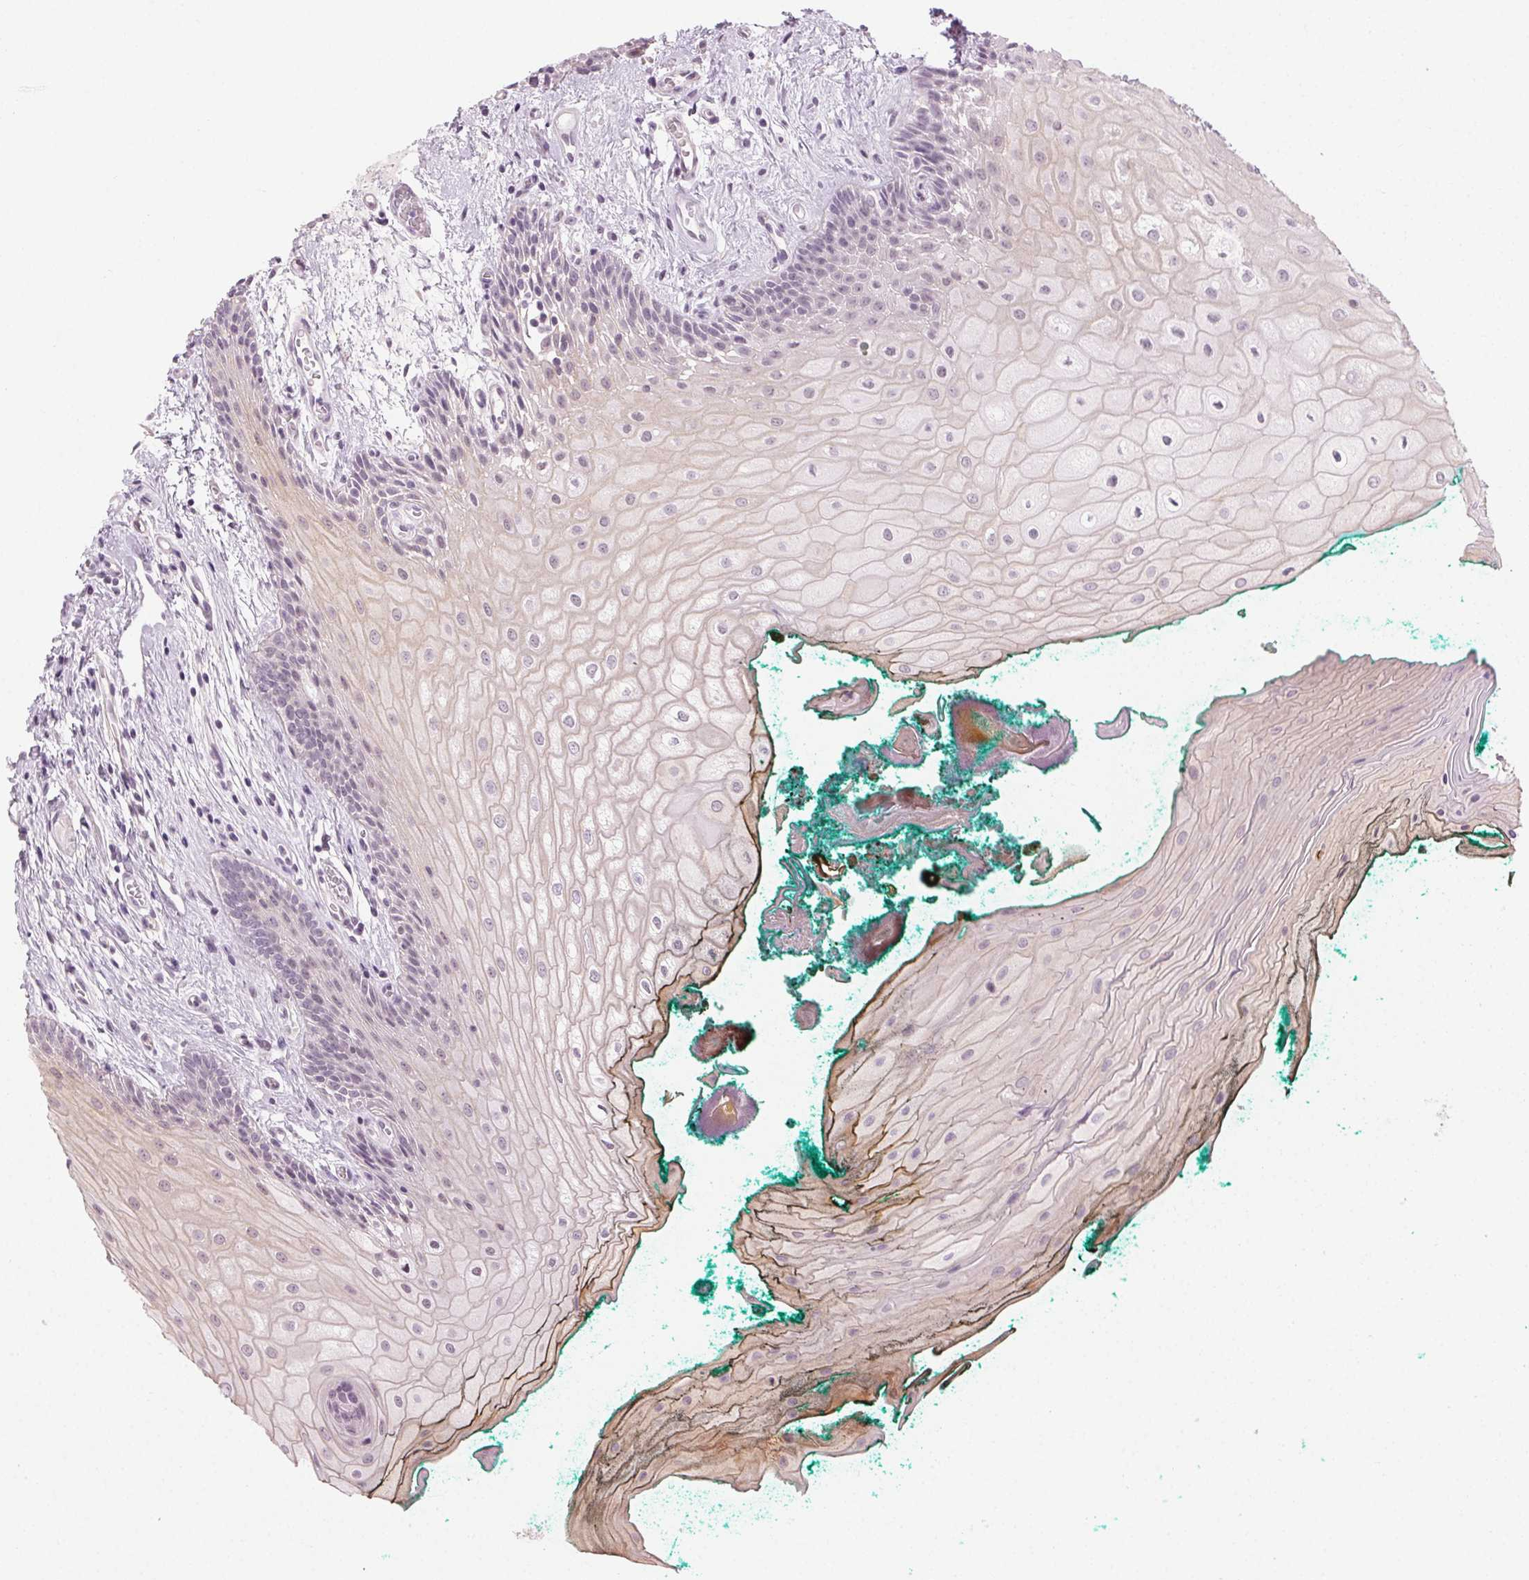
{"staining": {"intensity": "weak", "quantity": "<25%", "location": "cytoplasmic/membranous"}, "tissue": "oral mucosa", "cell_type": "Squamous epithelial cells", "image_type": "normal", "snomed": [{"axis": "morphology", "description": "Normal tissue, NOS"}, {"axis": "topography", "description": "Oral tissue"}], "caption": "An immunohistochemistry (IHC) image of unremarkable oral mucosa is shown. There is no staining in squamous epithelial cells of oral mucosa. (Stains: DAB (3,3'-diaminobenzidine) IHC with hematoxylin counter stain, Microscopy: brightfield microscopy at high magnification).", "gene": "AIF1L", "patient": {"sex": "female", "age": 68}}